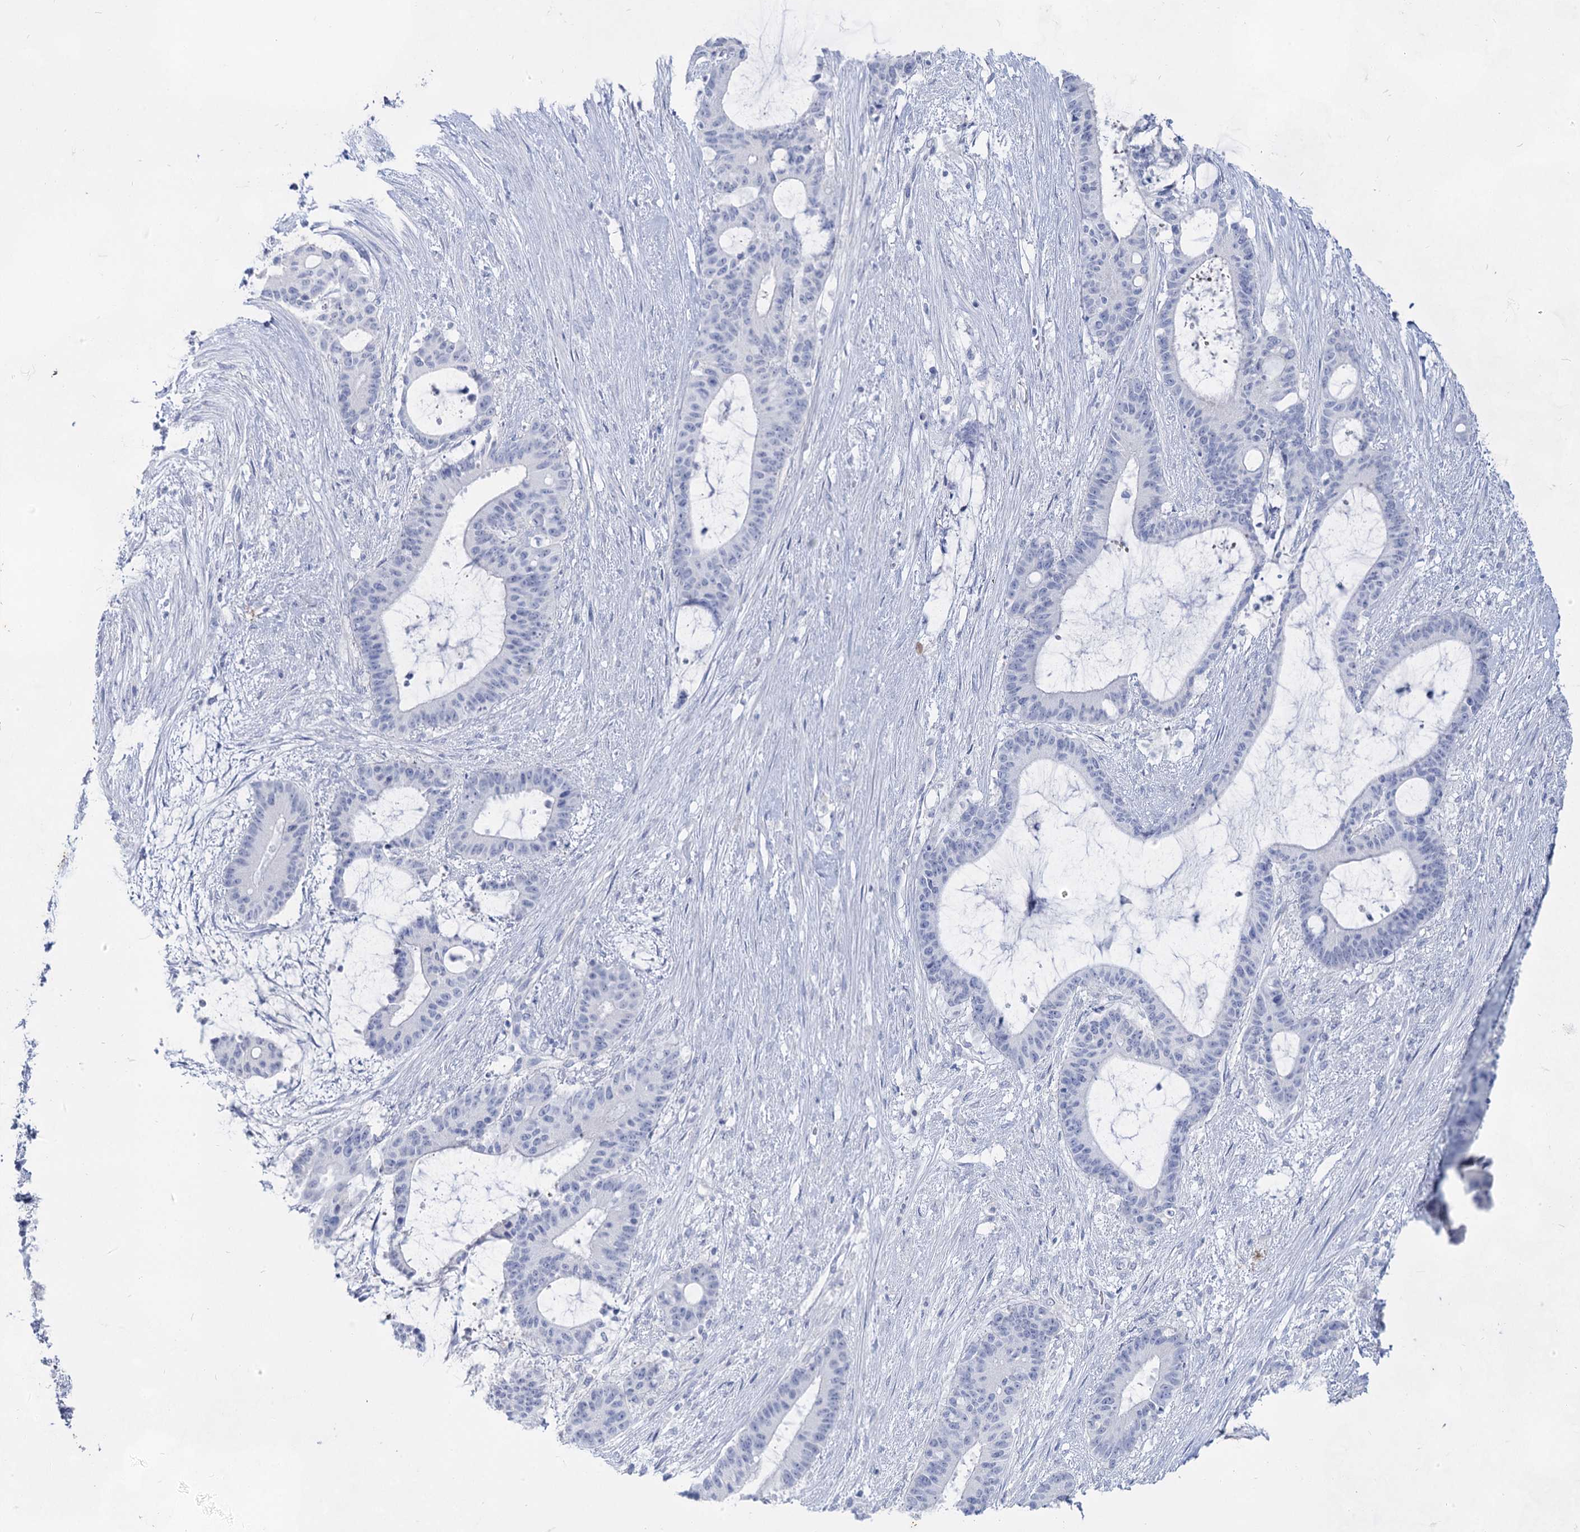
{"staining": {"intensity": "negative", "quantity": "none", "location": "none"}, "tissue": "liver cancer", "cell_type": "Tumor cells", "image_type": "cancer", "snomed": [{"axis": "morphology", "description": "Normal tissue, NOS"}, {"axis": "morphology", "description": "Cholangiocarcinoma"}, {"axis": "topography", "description": "Liver"}, {"axis": "topography", "description": "Peripheral nerve tissue"}], "caption": "IHC micrograph of liver cancer stained for a protein (brown), which shows no staining in tumor cells.", "gene": "ACRV1", "patient": {"sex": "female", "age": 73}}